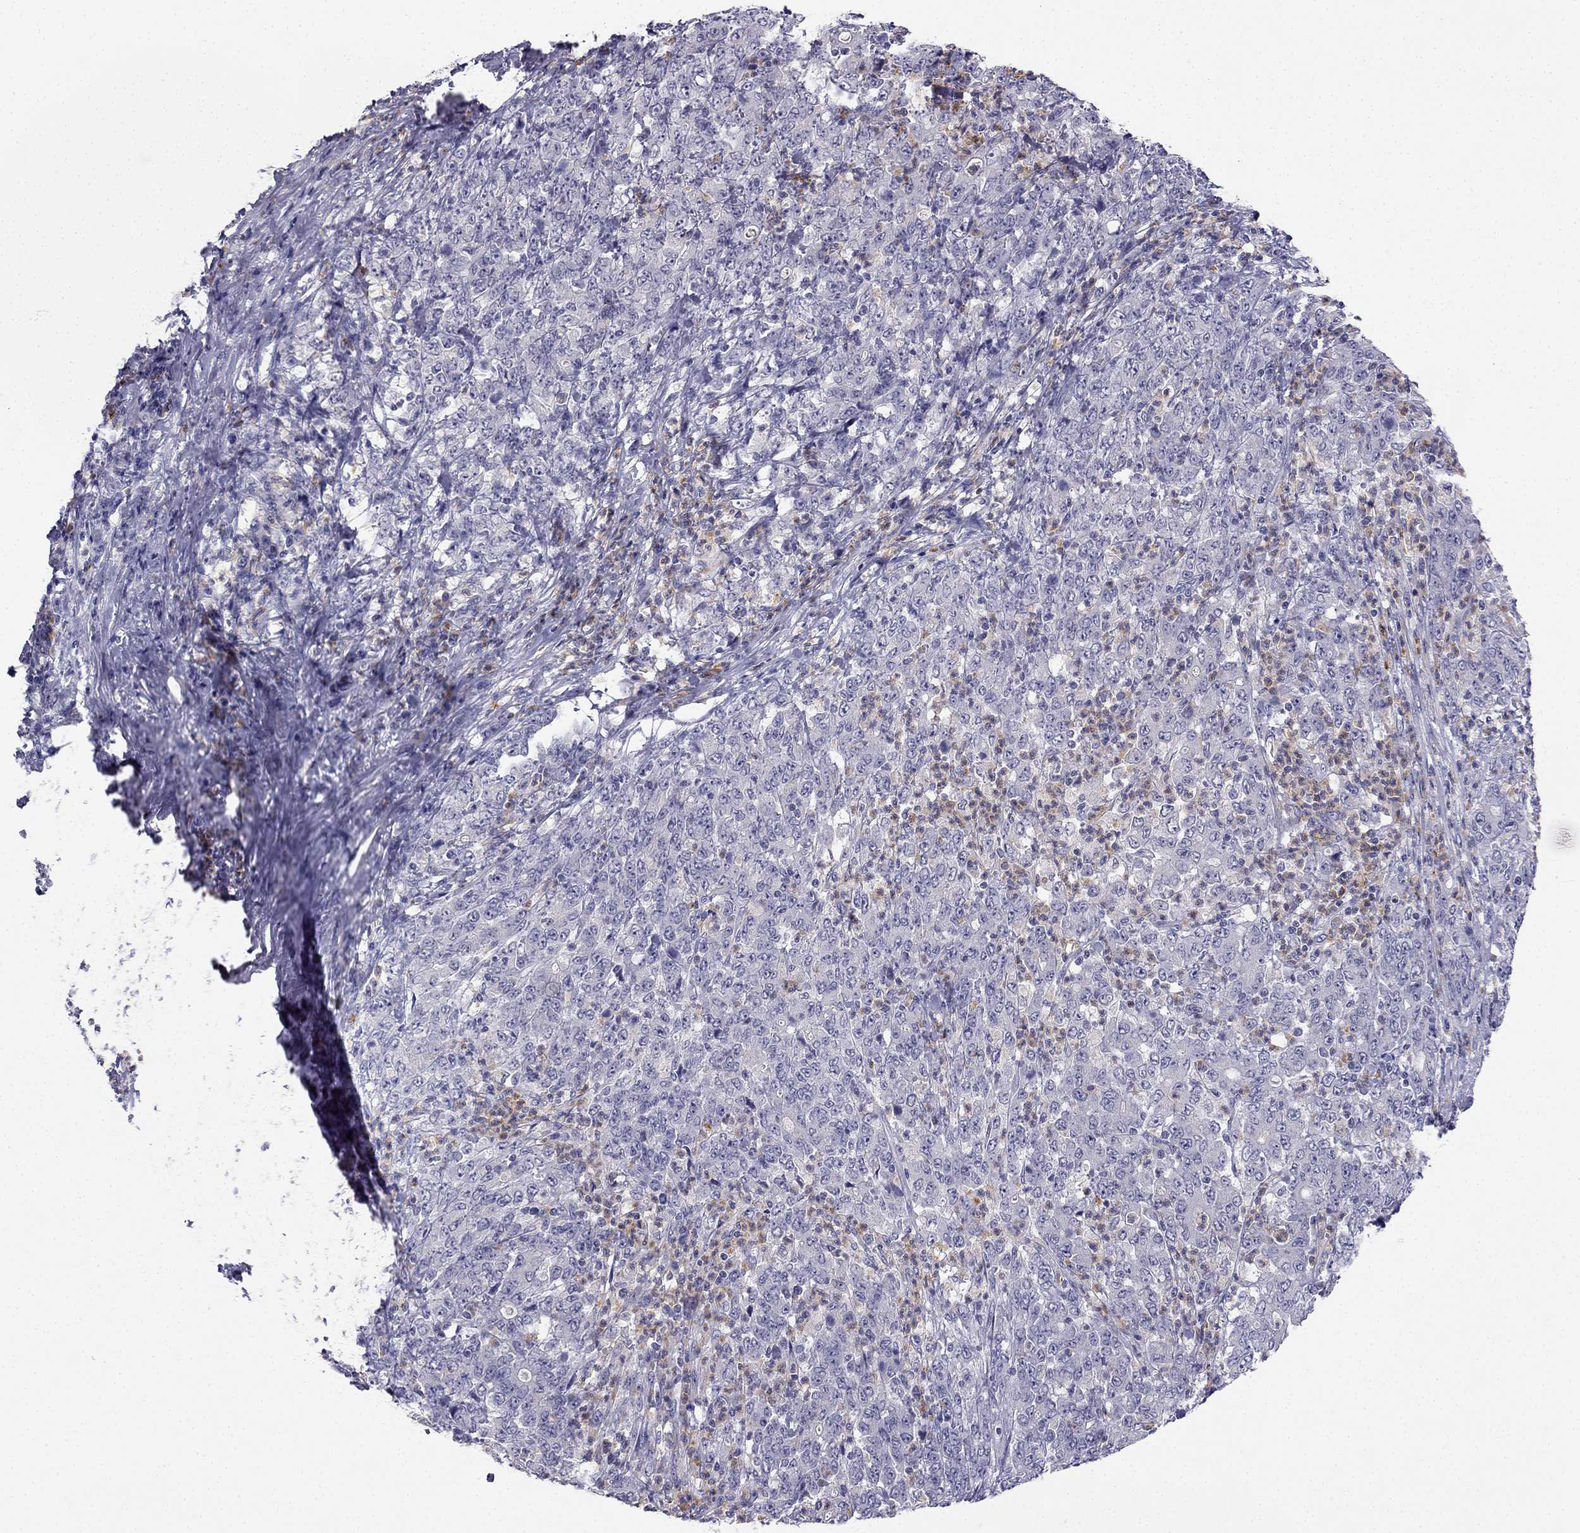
{"staining": {"intensity": "negative", "quantity": "none", "location": "none"}, "tissue": "stomach cancer", "cell_type": "Tumor cells", "image_type": "cancer", "snomed": [{"axis": "morphology", "description": "Adenocarcinoma, NOS"}, {"axis": "topography", "description": "Stomach, lower"}], "caption": "High magnification brightfield microscopy of adenocarcinoma (stomach) stained with DAB (3,3'-diaminobenzidine) (brown) and counterstained with hematoxylin (blue): tumor cells show no significant positivity.", "gene": "C16orf89", "patient": {"sex": "female", "age": 71}}